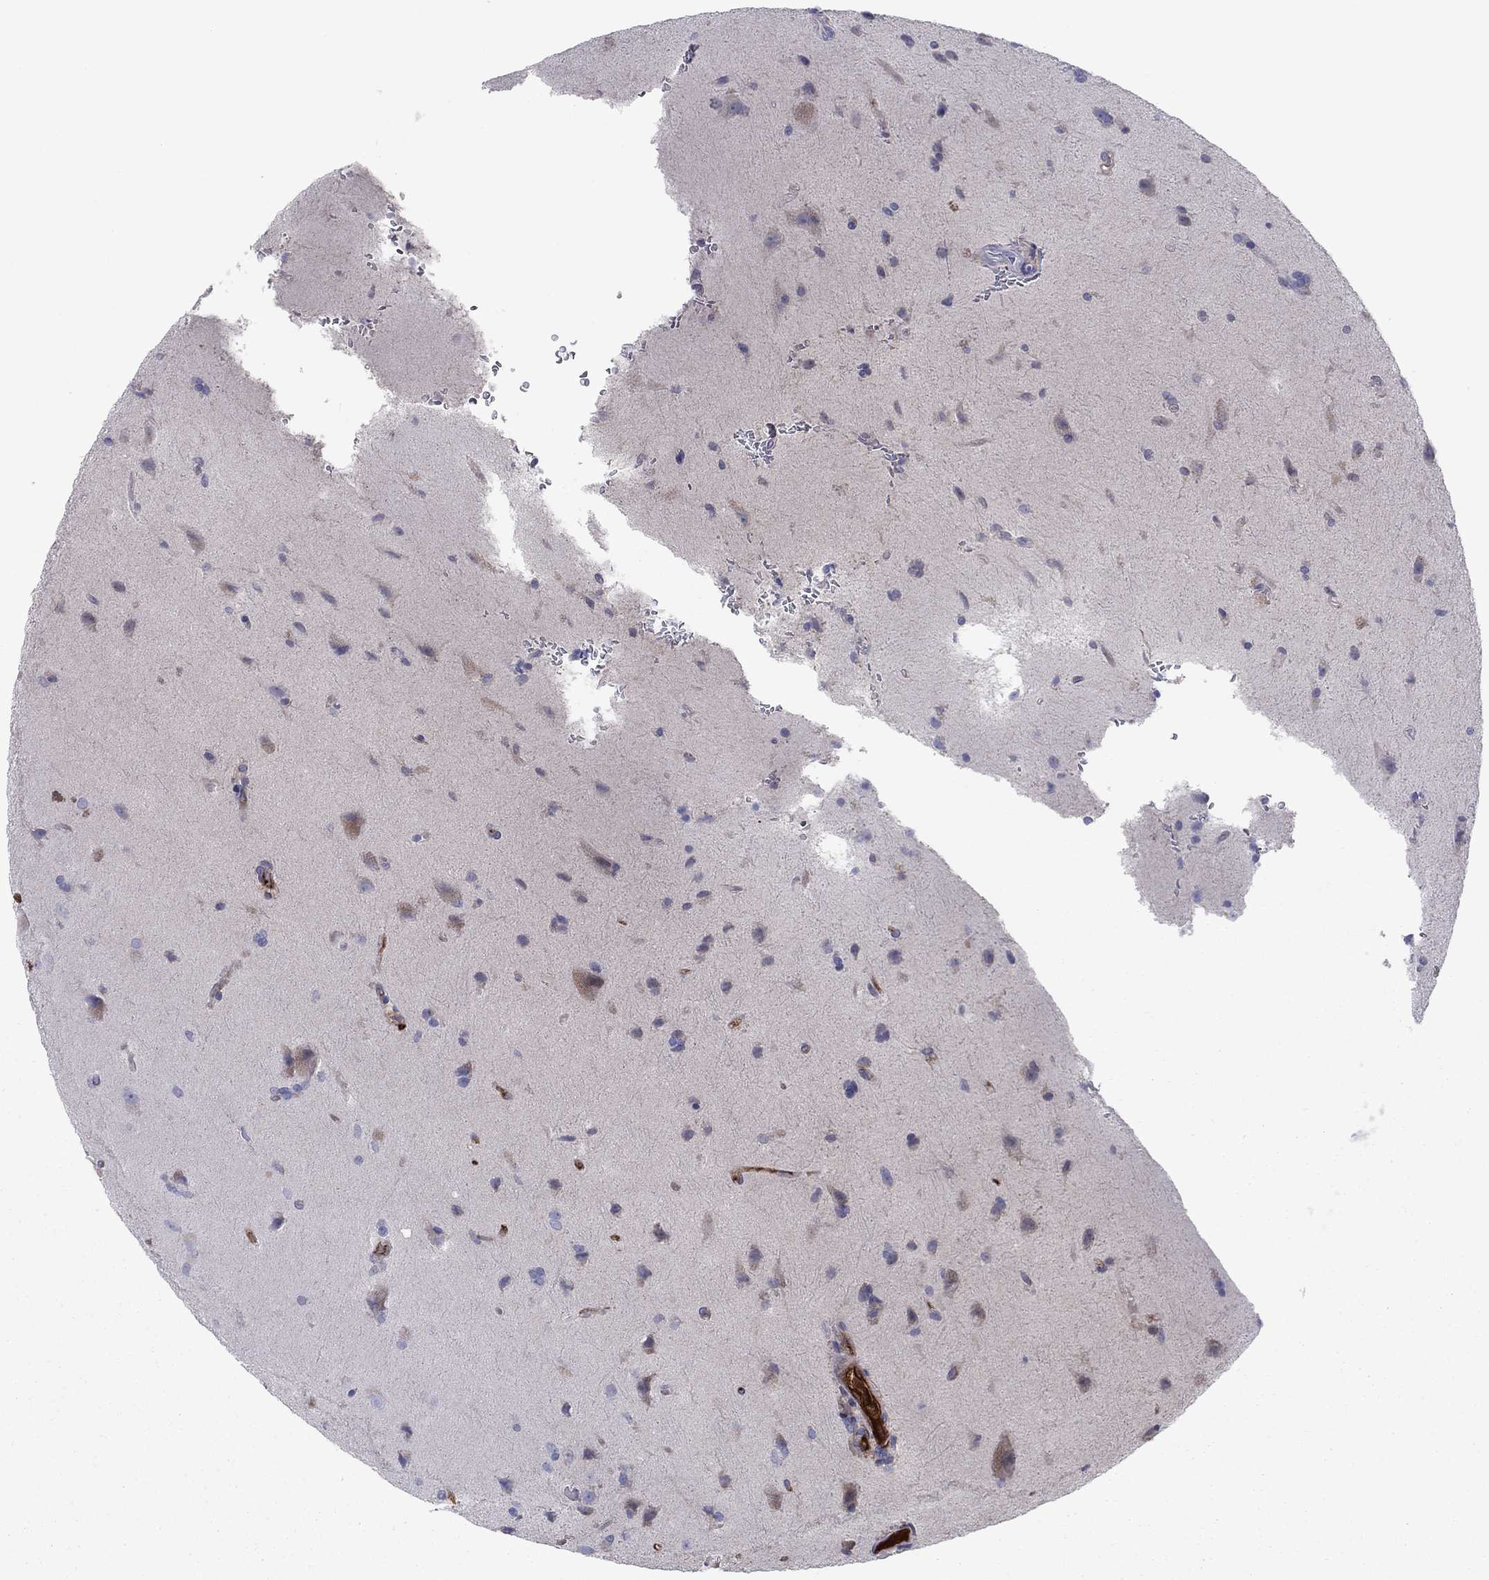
{"staining": {"intensity": "negative", "quantity": "none", "location": "none"}, "tissue": "glioma", "cell_type": "Tumor cells", "image_type": "cancer", "snomed": [{"axis": "morphology", "description": "Glioma, malignant, Low grade"}, {"axis": "topography", "description": "Brain"}], "caption": "The immunohistochemistry photomicrograph has no significant positivity in tumor cells of glioma tissue.", "gene": "HPX", "patient": {"sex": "male", "age": 58}}